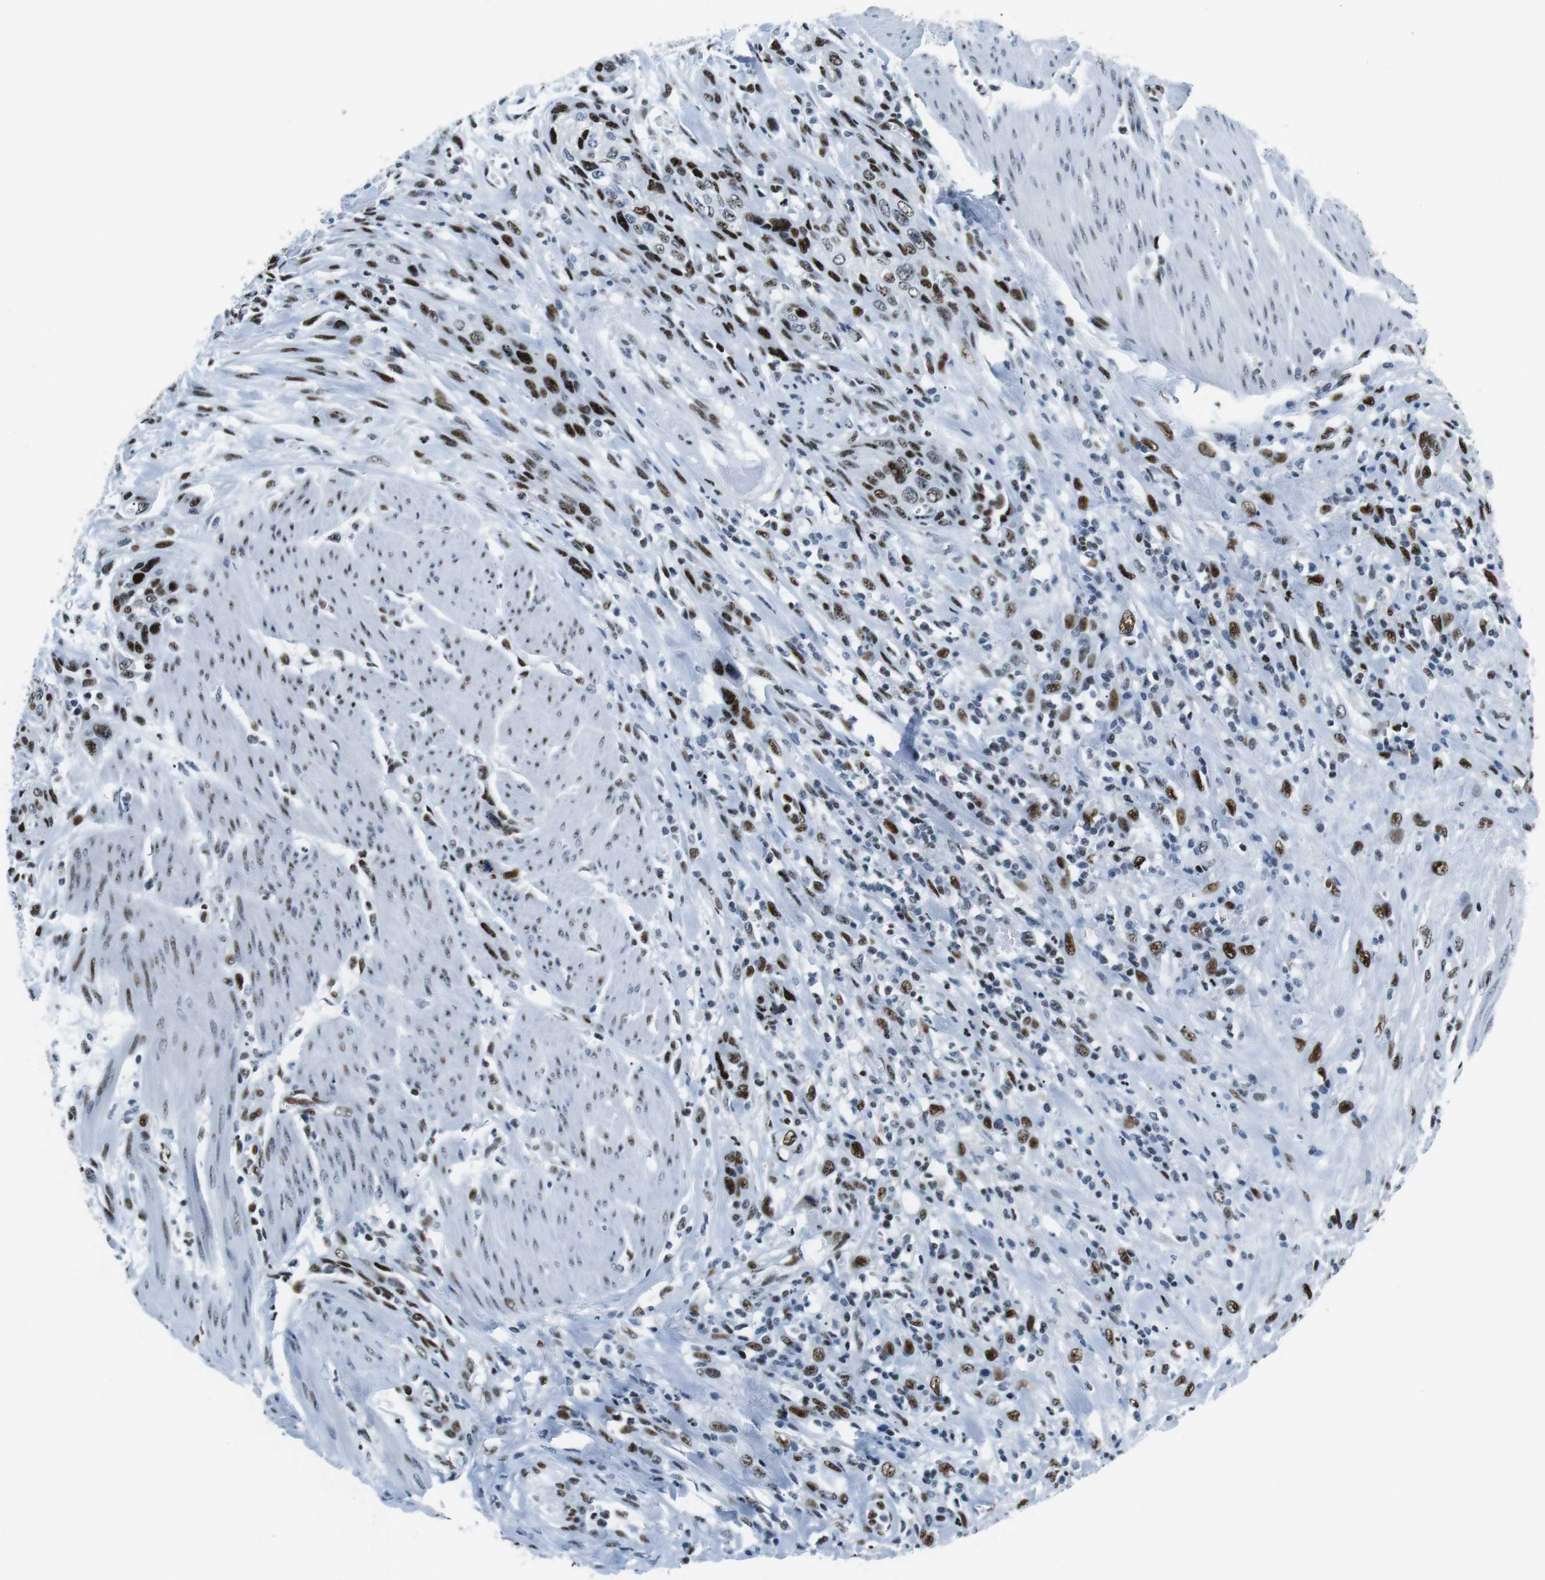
{"staining": {"intensity": "moderate", "quantity": "<25%", "location": "nuclear"}, "tissue": "urothelial cancer", "cell_type": "Tumor cells", "image_type": "cancer", "snomed": [{"axis": "morphology", "description": "Urothelial carcinoma, High grade"}, {"axis": "topography", "description": "Urinary bladder"}], "caption": "DAB (3,3'-diaminobenzidine) immunohistochemical staining of human urothelial cancer demonstrates moderate nuclear protein expression in about <25% of tumor cells.", "gene": "PML", "patient": {"sex": "male", "age": 35}}